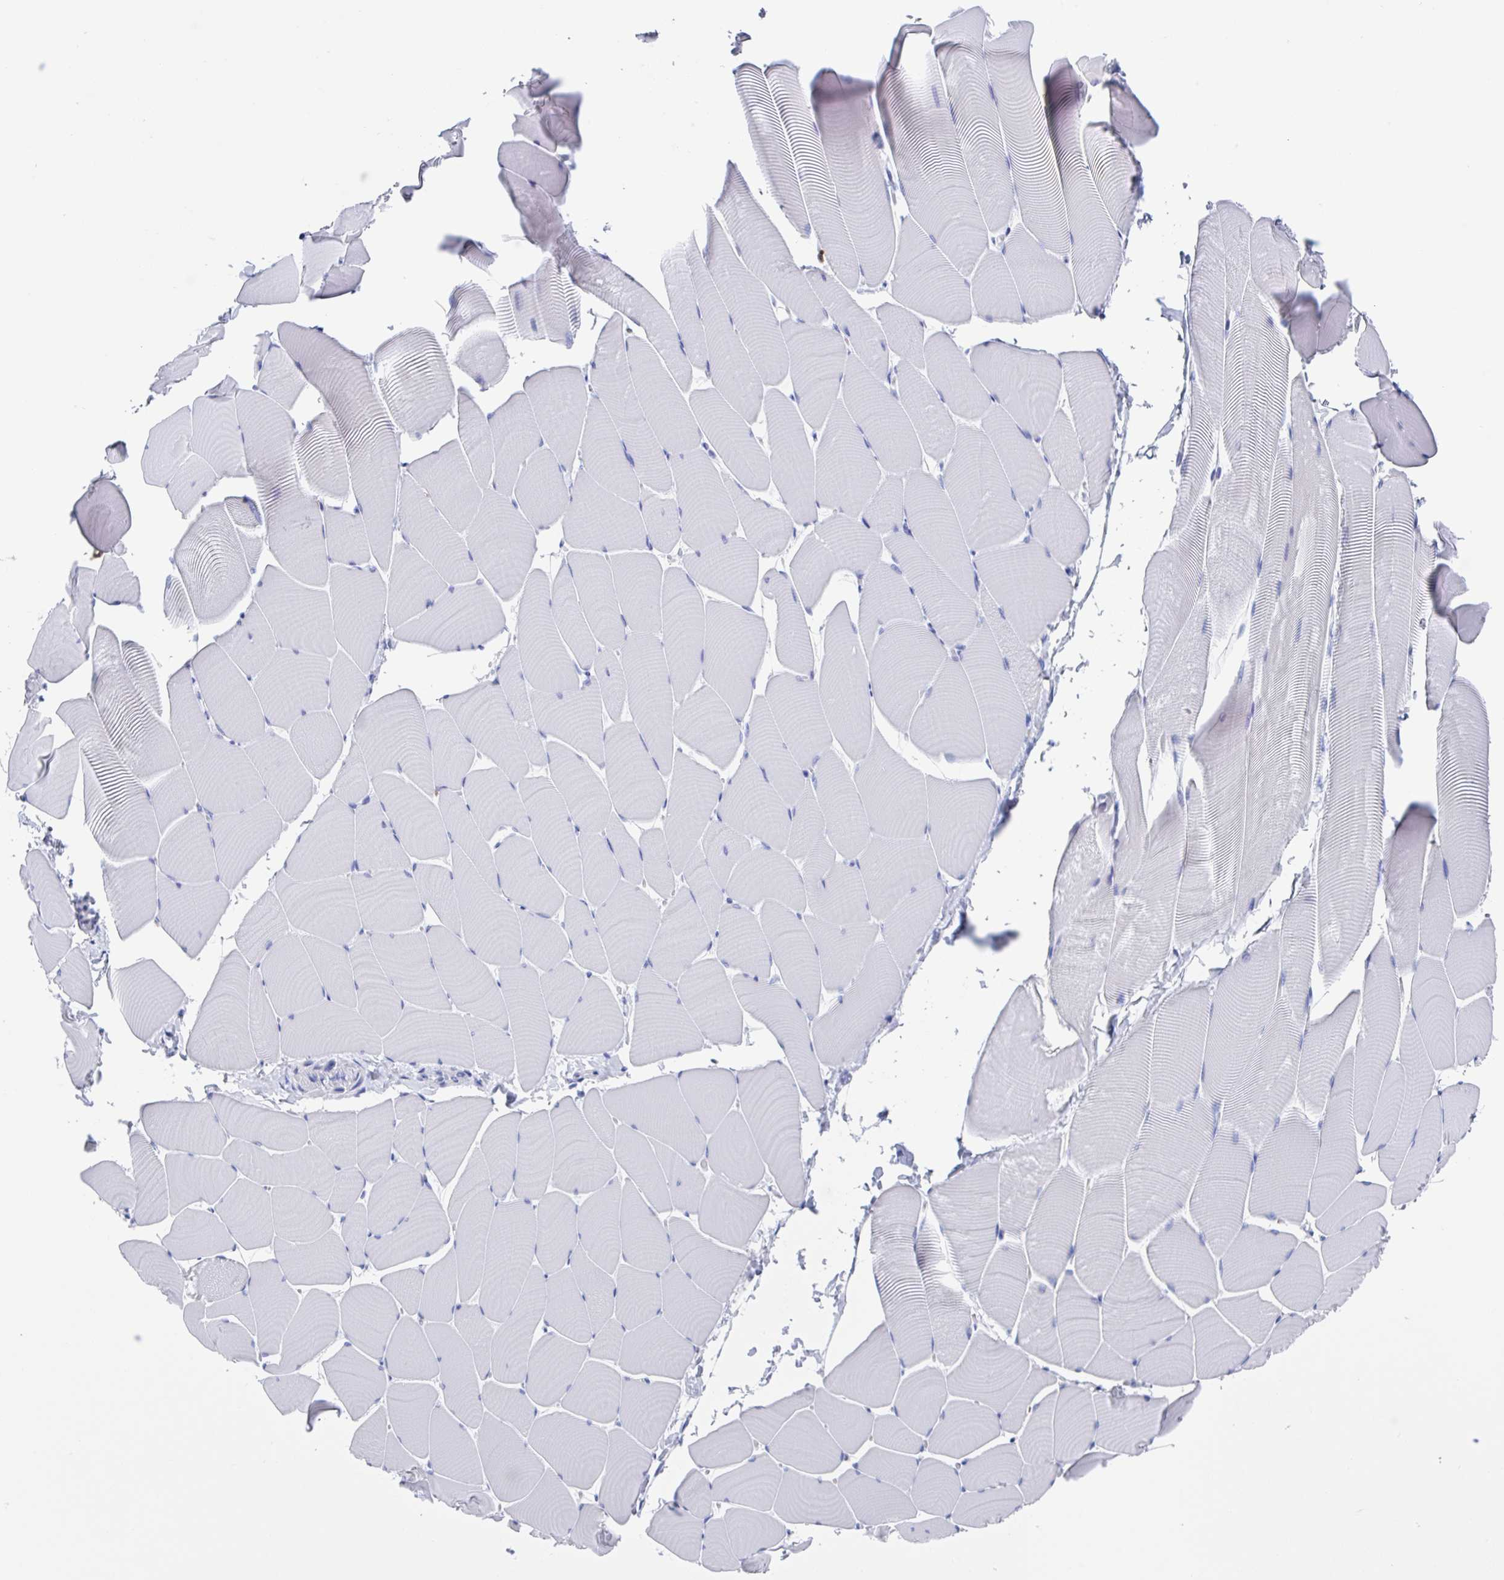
{"staining": {"intensity": "negative", "quantity": "none", "location": "none"}, "tissue": "skeletal muscle", "cell_type": "Myocytes", "image_type": "normal", "snomed": [{"axis": "morphology", "description": "Normal tissue, NOS"}, {"axis": "topography", "description": "Skeletal muscle"}], "caption": "High power microscopy image of an immunohistochemistry (IHC) micrograph of normal skeletal muscle, revealing no significant positivity in myocytes.", "gene": "FCGR3A", "patient": {"sex": "male", "age": 25}}